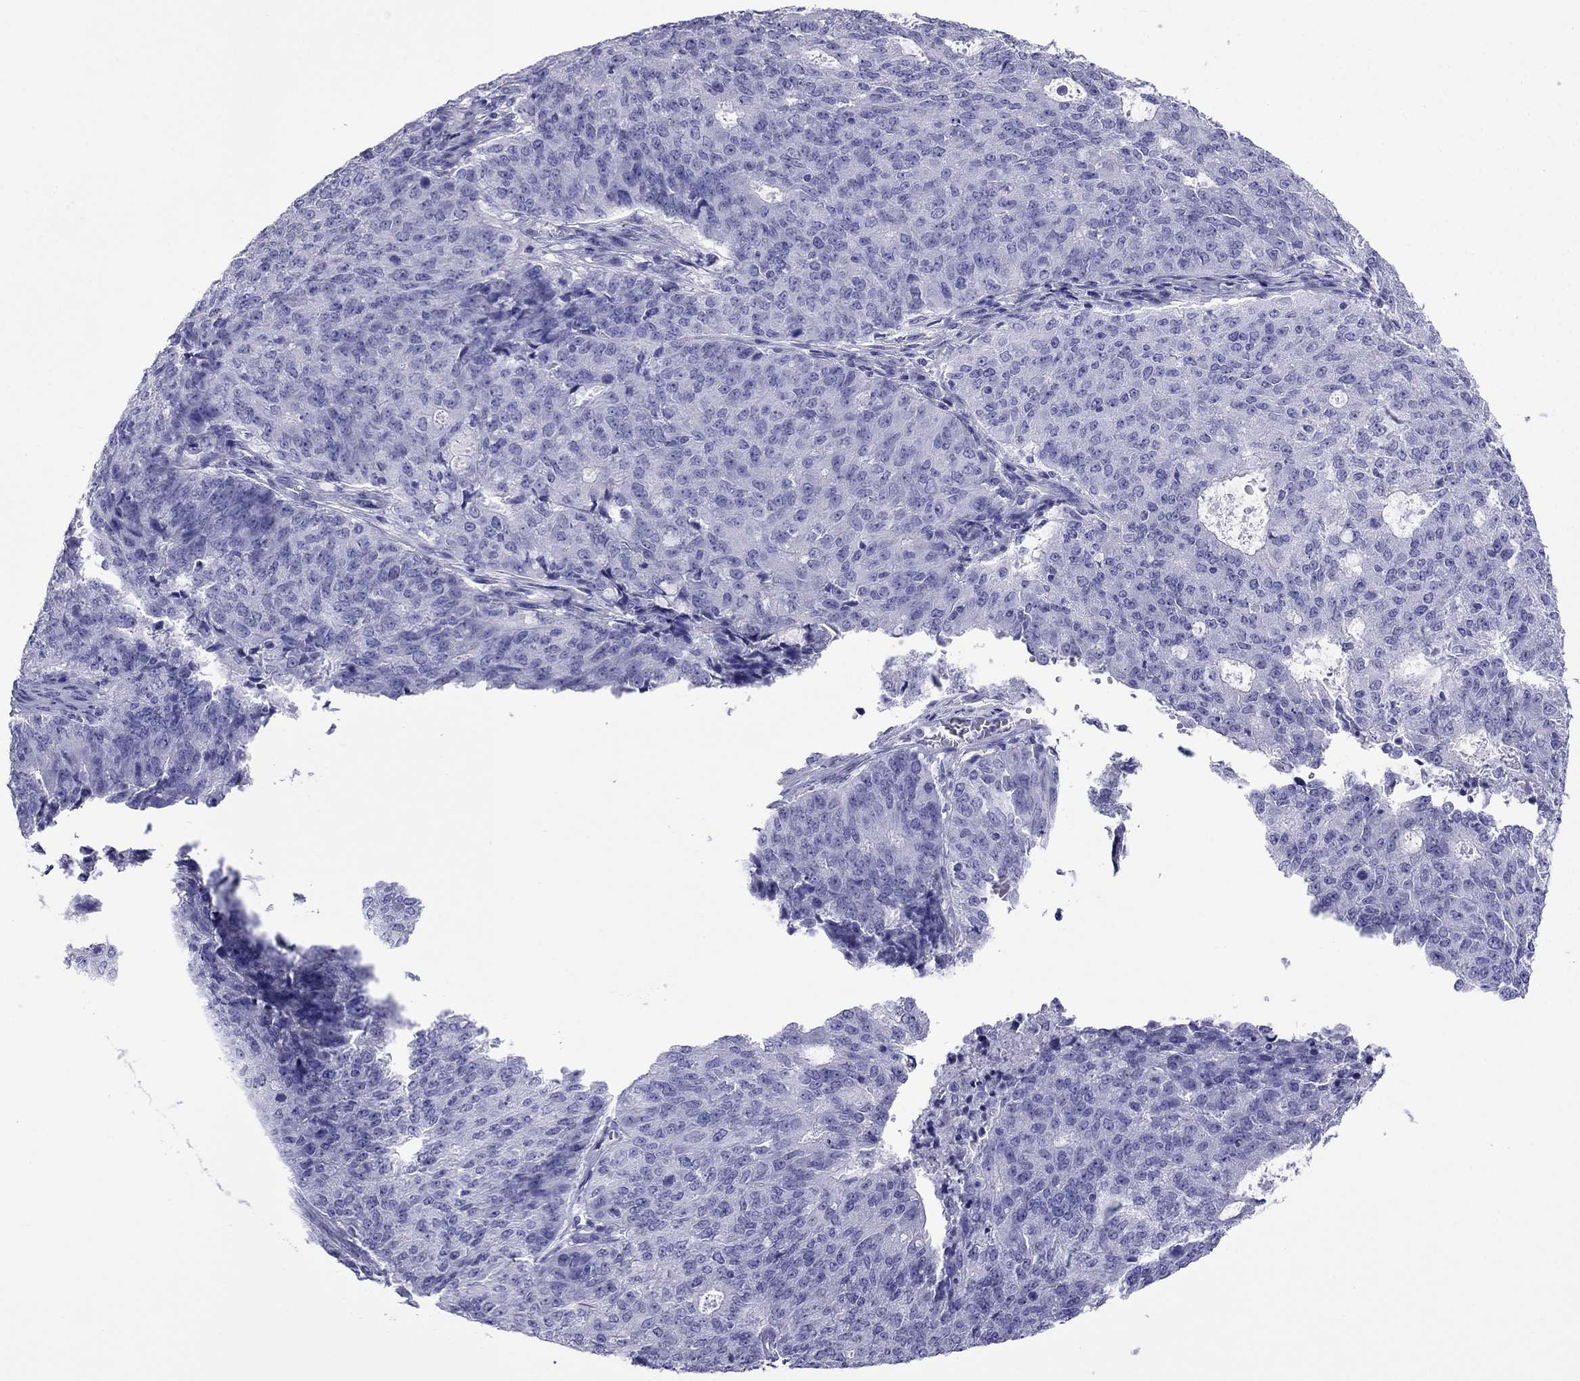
{"staining": {"intensity": "negative", "quantity": "none", "location": "none"}, "tissue": "endometrial cancer", "cell_type": "Tumor cells", "image_type": "cancer", "snomed": [{"axis": "morphology", "description": "Adenocarcinoma, NOS"}, {"axis": "topography", "description": "Endometrium"}], "caption": "The IHC photomicrograph has no significant positivity in tumor cells of adenocarcinoma (endometrial) tissue. The staining is performed using DAB brown chromogen with nuclei counter-stained in using hematoxylin.", "gene": "ARR3", "patient": {"sex": "female", "age": 82}}